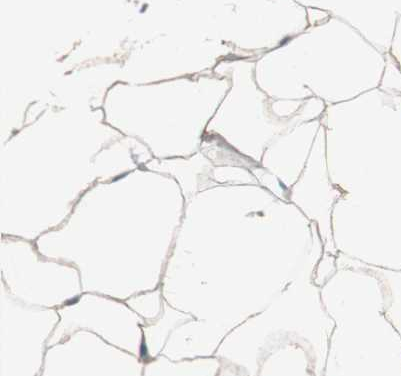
{"staining": {"intensity": "negative", "quantity": "none", "location": "none"}, "tissue": "adipose tissue", "cell_type": "Adipocytes", "image_type": "normal", "snomed": [{"axis": "morphology", "description": "Normal tissue, NOS"}, {"axis": "topography", "description": "Breast"}, {"axis": "topography", "description": "Adipose tissue"}], "caption": "DAB (3,3'-diaminobenzidine) immunohistochemical staining of unremarkable adipose tissue demonstrates no significant expression in adipocytes.", "gene": "SPINK6", "patient": {"sex": "female", "age": 25}}